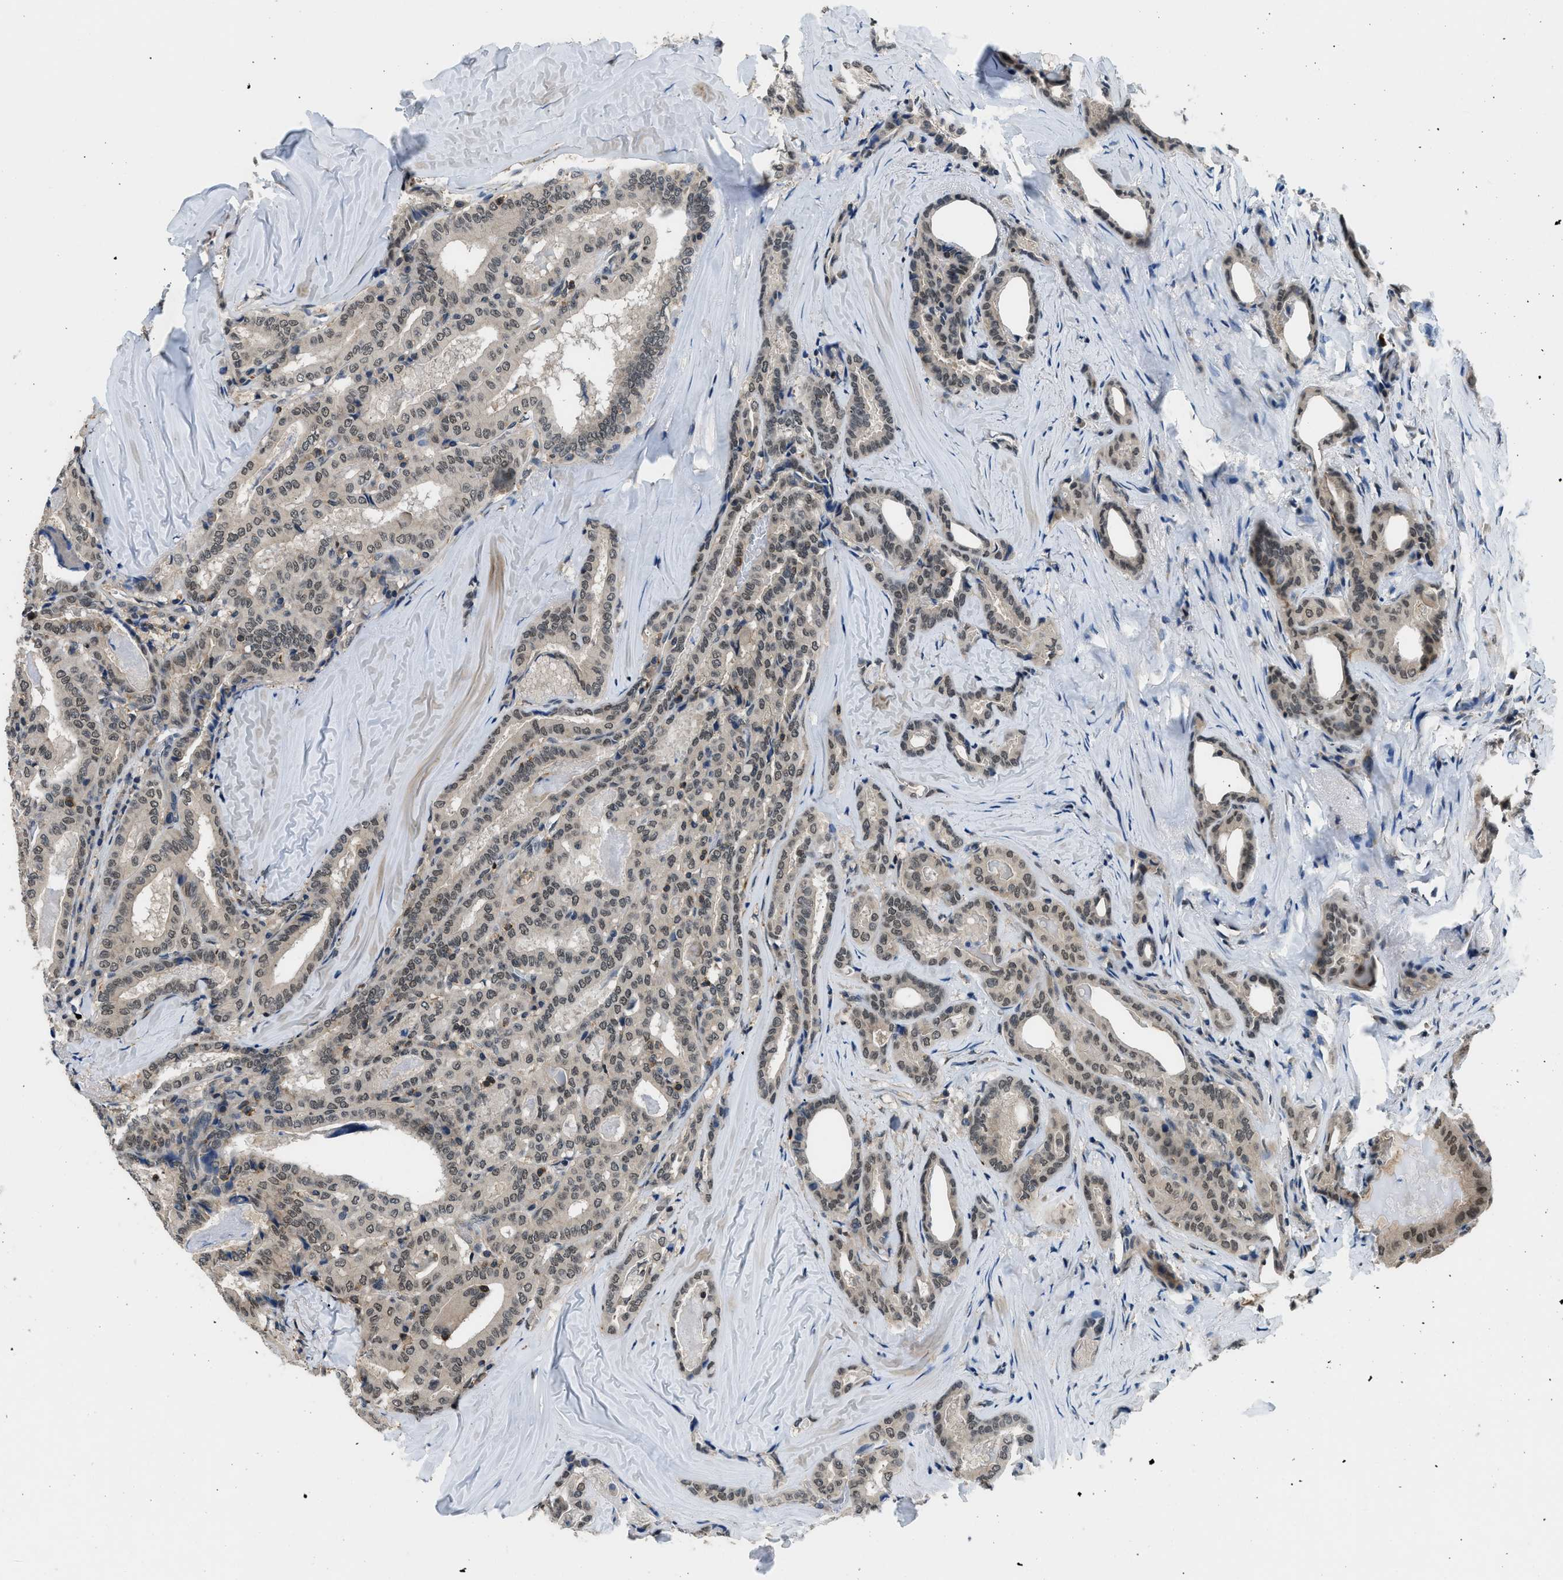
{"staining": {"intensity": "weak", "quantity": ">75%", "location": "nuclear"}, "tissue": "thyroid cancer", "cell_type": "Tumor cells", "image_type": "cancer", "snomed": [{"axis": "morphology", "description": "Papillary adenocarcinoma, NOS"}, {"axis": "topography", "description": "Thyroid gland"}], "caption": "A micrograph of human papillary adenocarcinoma (thyroid) stained for a protein demonstrates weak nuclear brown staining in tumor cells. (DAB (3,3'-diaminobenzidine) IHC, brown staining for protein, blue staining for nuclei).", "gene": "MTMR1", "patient": {"sex": "female", "age": 42}}